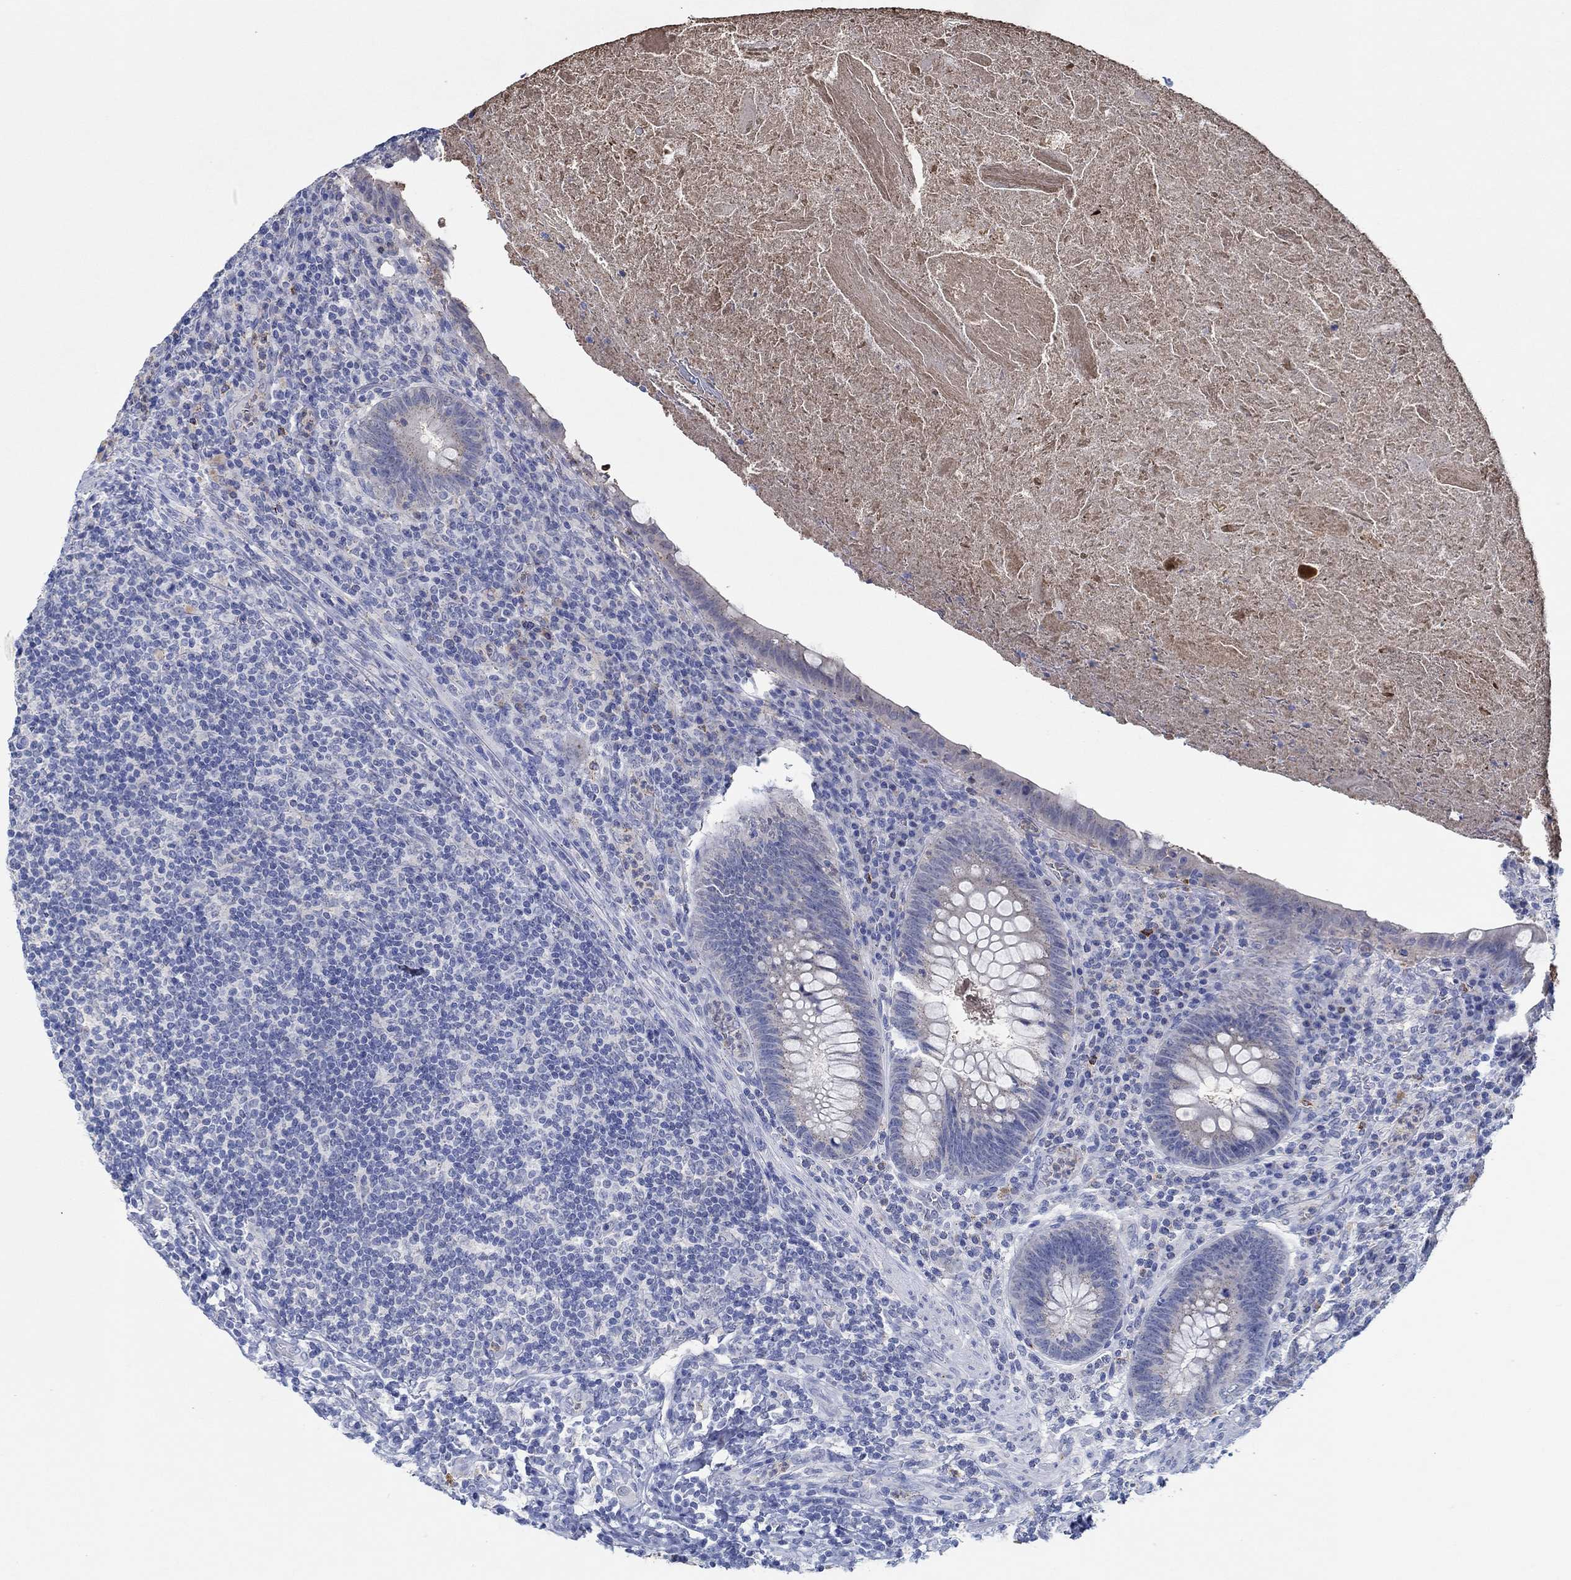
{"staining": {"intensity": "negative", "quantity": "none", "location": "none"}, "tissue": "appendix", "cell_type": "Glandular cells", "image_type": "normal", "snomed": [{"axis": "morphology", "description": "Normal tissue, NOS"}, {"axis": "topography", "description": "Appendix"}], "caption": "Immunohistochemistry micrograph of normal human appendix stained for a protein (brown), which shows no staining in glandular cells. (Immunohistochemistry (ihc), brightfield microscopy, high magnification).", "gene": "CPM", "patient": {"sex": "male", "age": 47}}